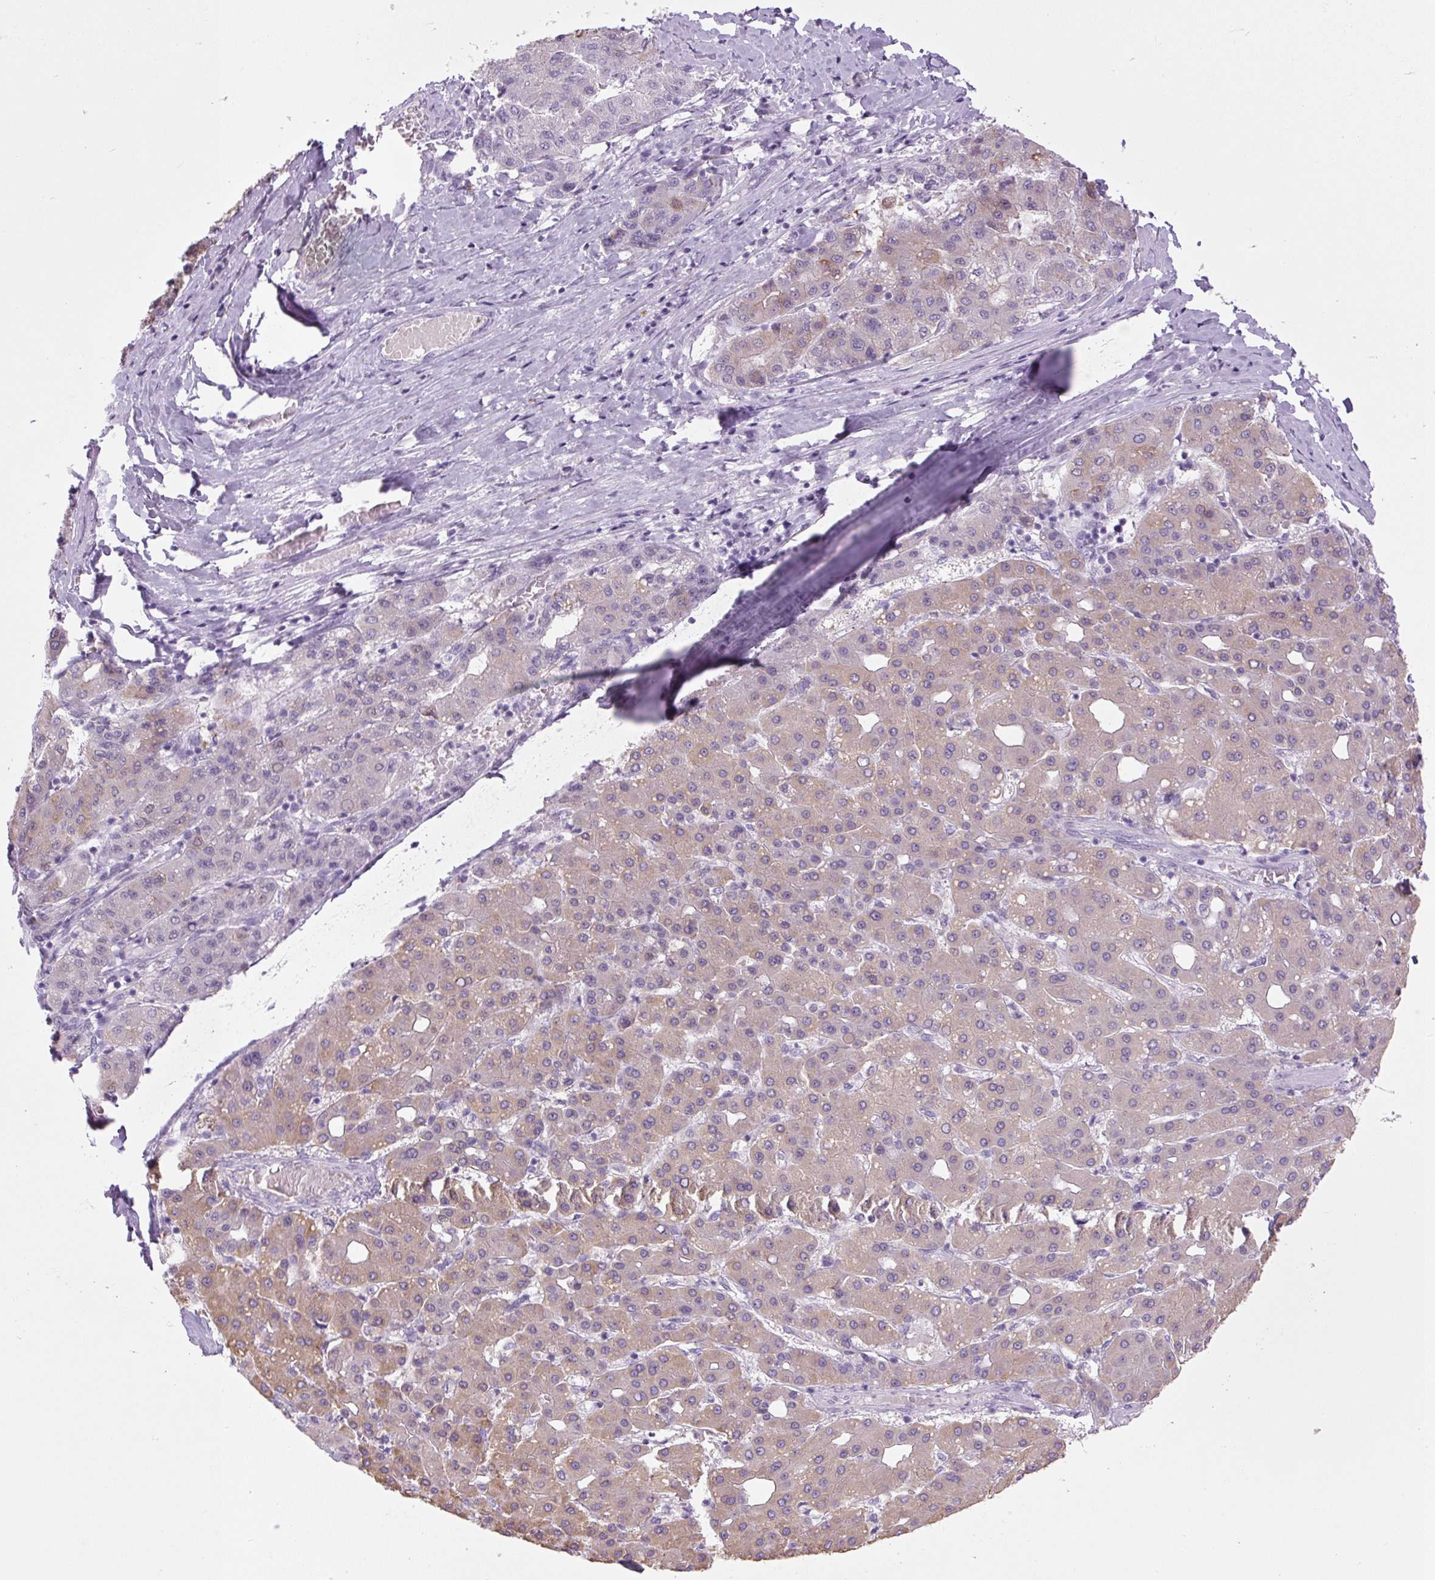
{"staining": {"intensity": "weak", "quantity": ">75%", "location": "cytoplasmic/membranous"}, "tissue": "liver cancer", "cell_type": "Tumor cells", "image_type": "cancer", "snomed": [{"axis": "morphology", "description": "Carcinoma, Hepatocellular, NOS"}, {"axis": "topography", "description": "Liver"}], "caption": "Human liver hepatocellular carcinoma stained for a protein (brown) reveals weak cytoplasmic/membranous positive staining in approximately >75% of tumor cells.", "gene": "COL9A2", "patient": {"sex": "male", "age": 65}}